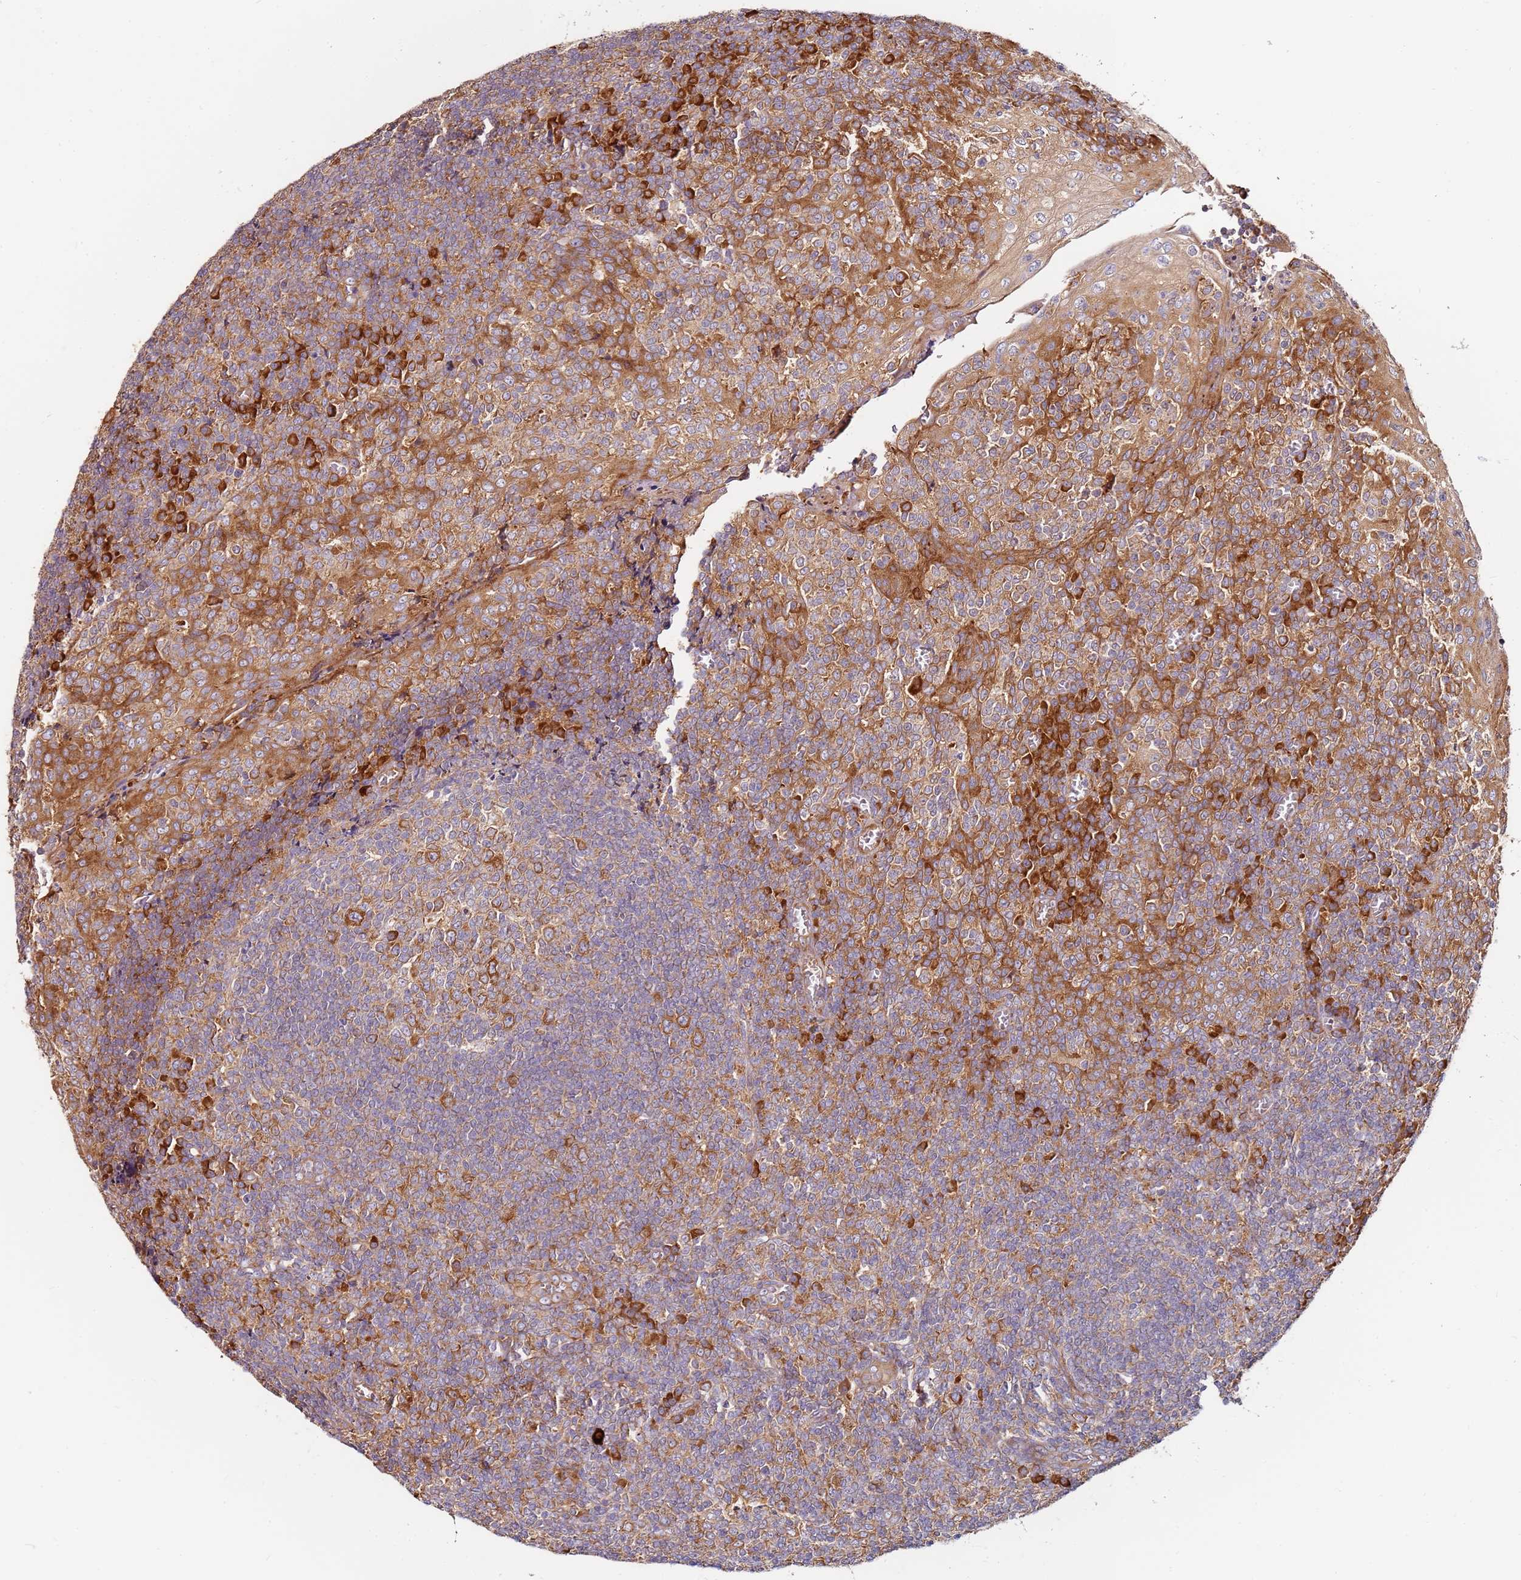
{"staining": {"intensity": "moderate", "quantity": "25%-75%", "location": "cytoplasmic/membranous"}, "tissue": "tonsil", "cell_type": "Germinal center cells", "image_type": "normal", "snomed": [{"axis": "morphology", "description": "Normal tissue, NOS"}, {"axis": "topography", "description": "Tonsil"}], "caption": "IHC of unremarkable human tonsil reveals medium levels of moderate cytoplasmic/membranous positivity in approximately 25%-75% of germinal center cells. The staining was performed using DAB to visualize the protein expression in brown, while the nuclei were stained in blue with hematoxylin (Magnification: 20x).", "gene": "RPS3A", "patient": {"sex": "female", "age": 19}}